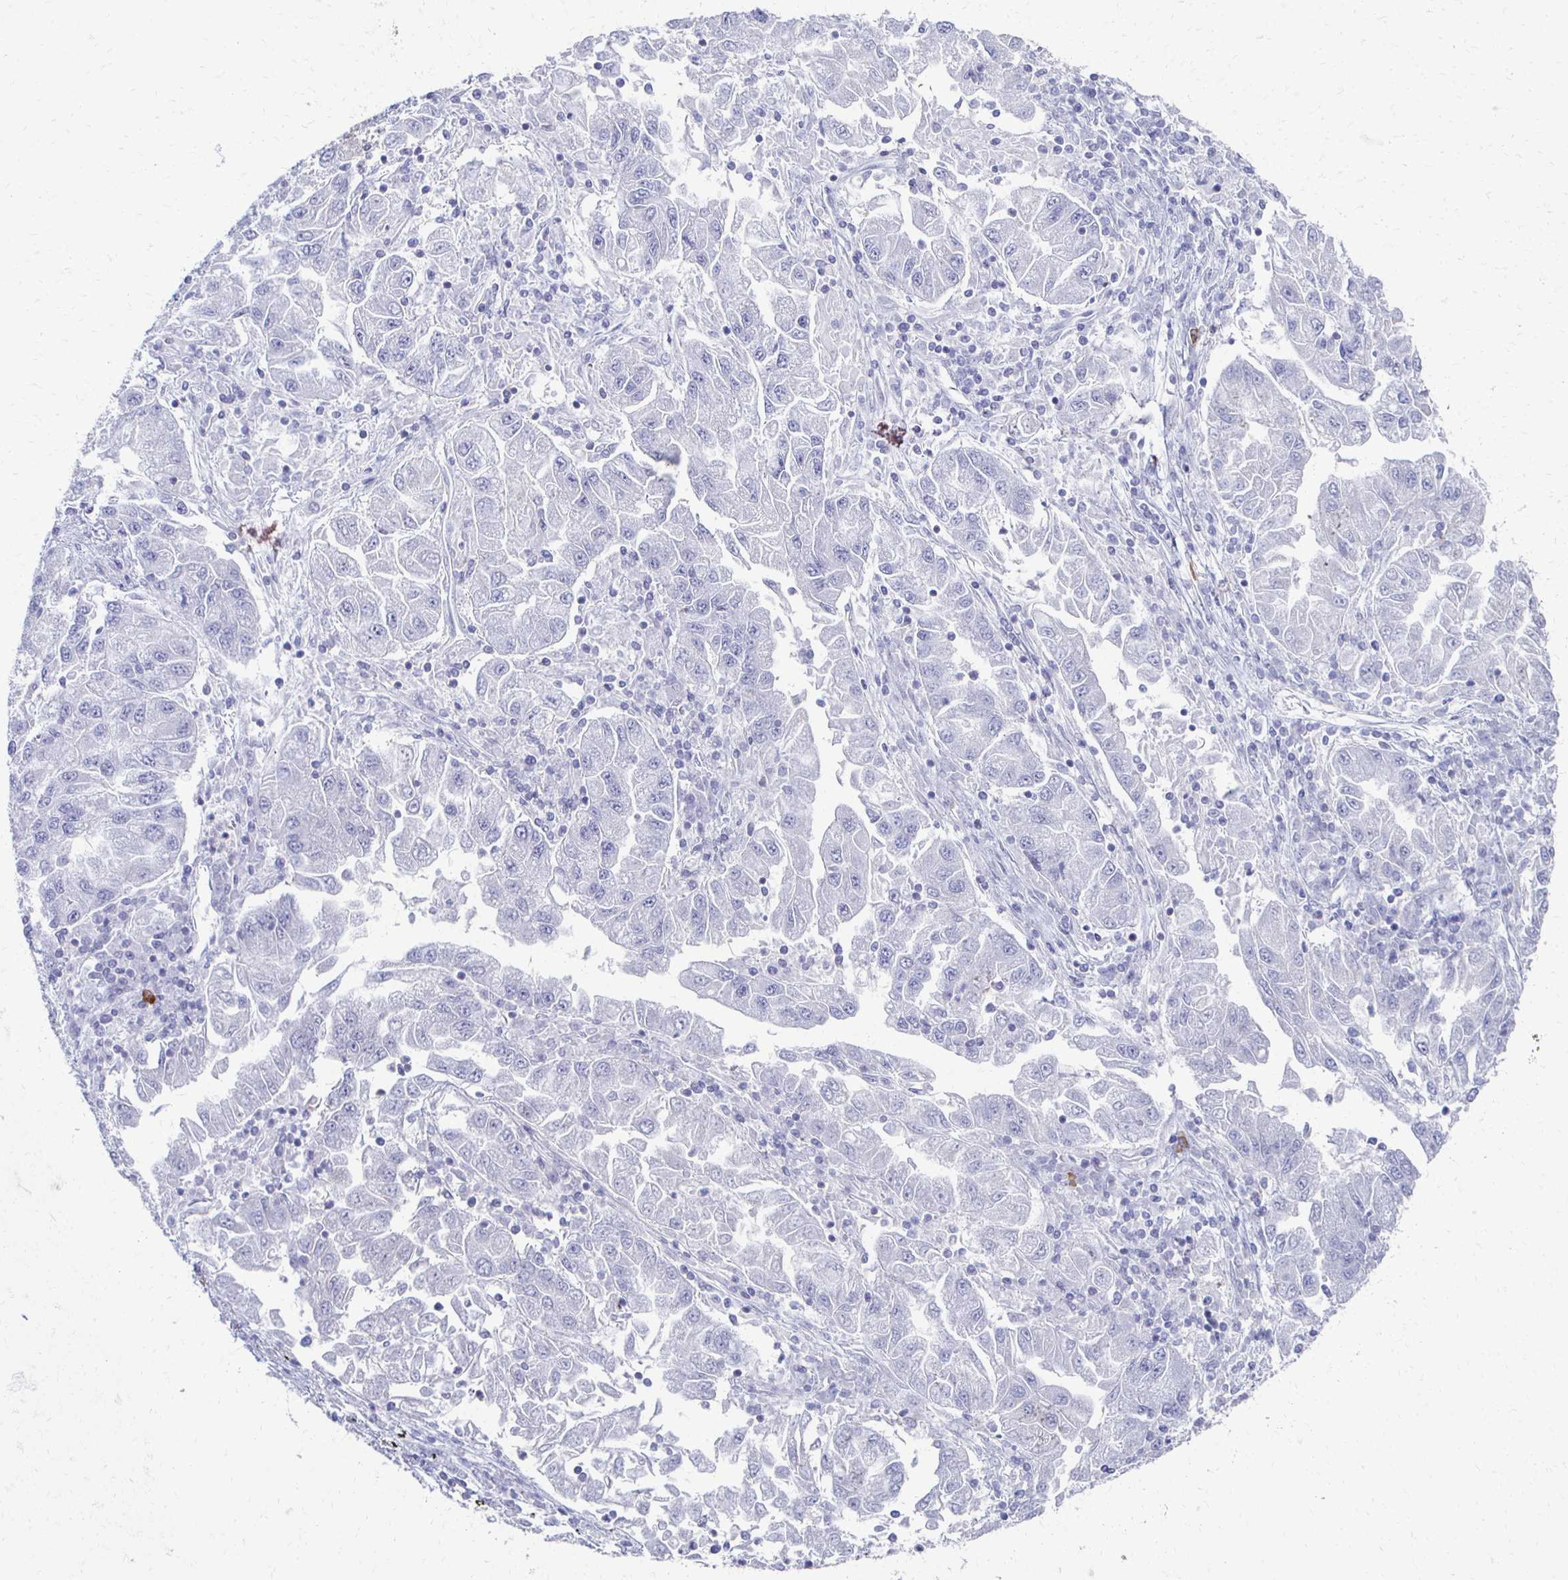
{"staining": {"intensity": "negative", "quantity": "none", "location": "none"}, "tissue": "lung cancer", "cell_type": "Tumor cells", "image_type": "cancer", "snomed": [{"axis": "morphology", "description": "Adenocarcinoma, NOS"}, {"axis": "morphology", "description": "Adenocarcinoma primary or metastatic"}, {"axis": "topography", "description": "Lung"}], "caption": "The IHC micrograph has no significant positivity in tumor cells of adenocarcinoma primary or metastatic (lung) tissue.", "gene": "CXCR2", "patient": {"sex": "male", "age": 74}}